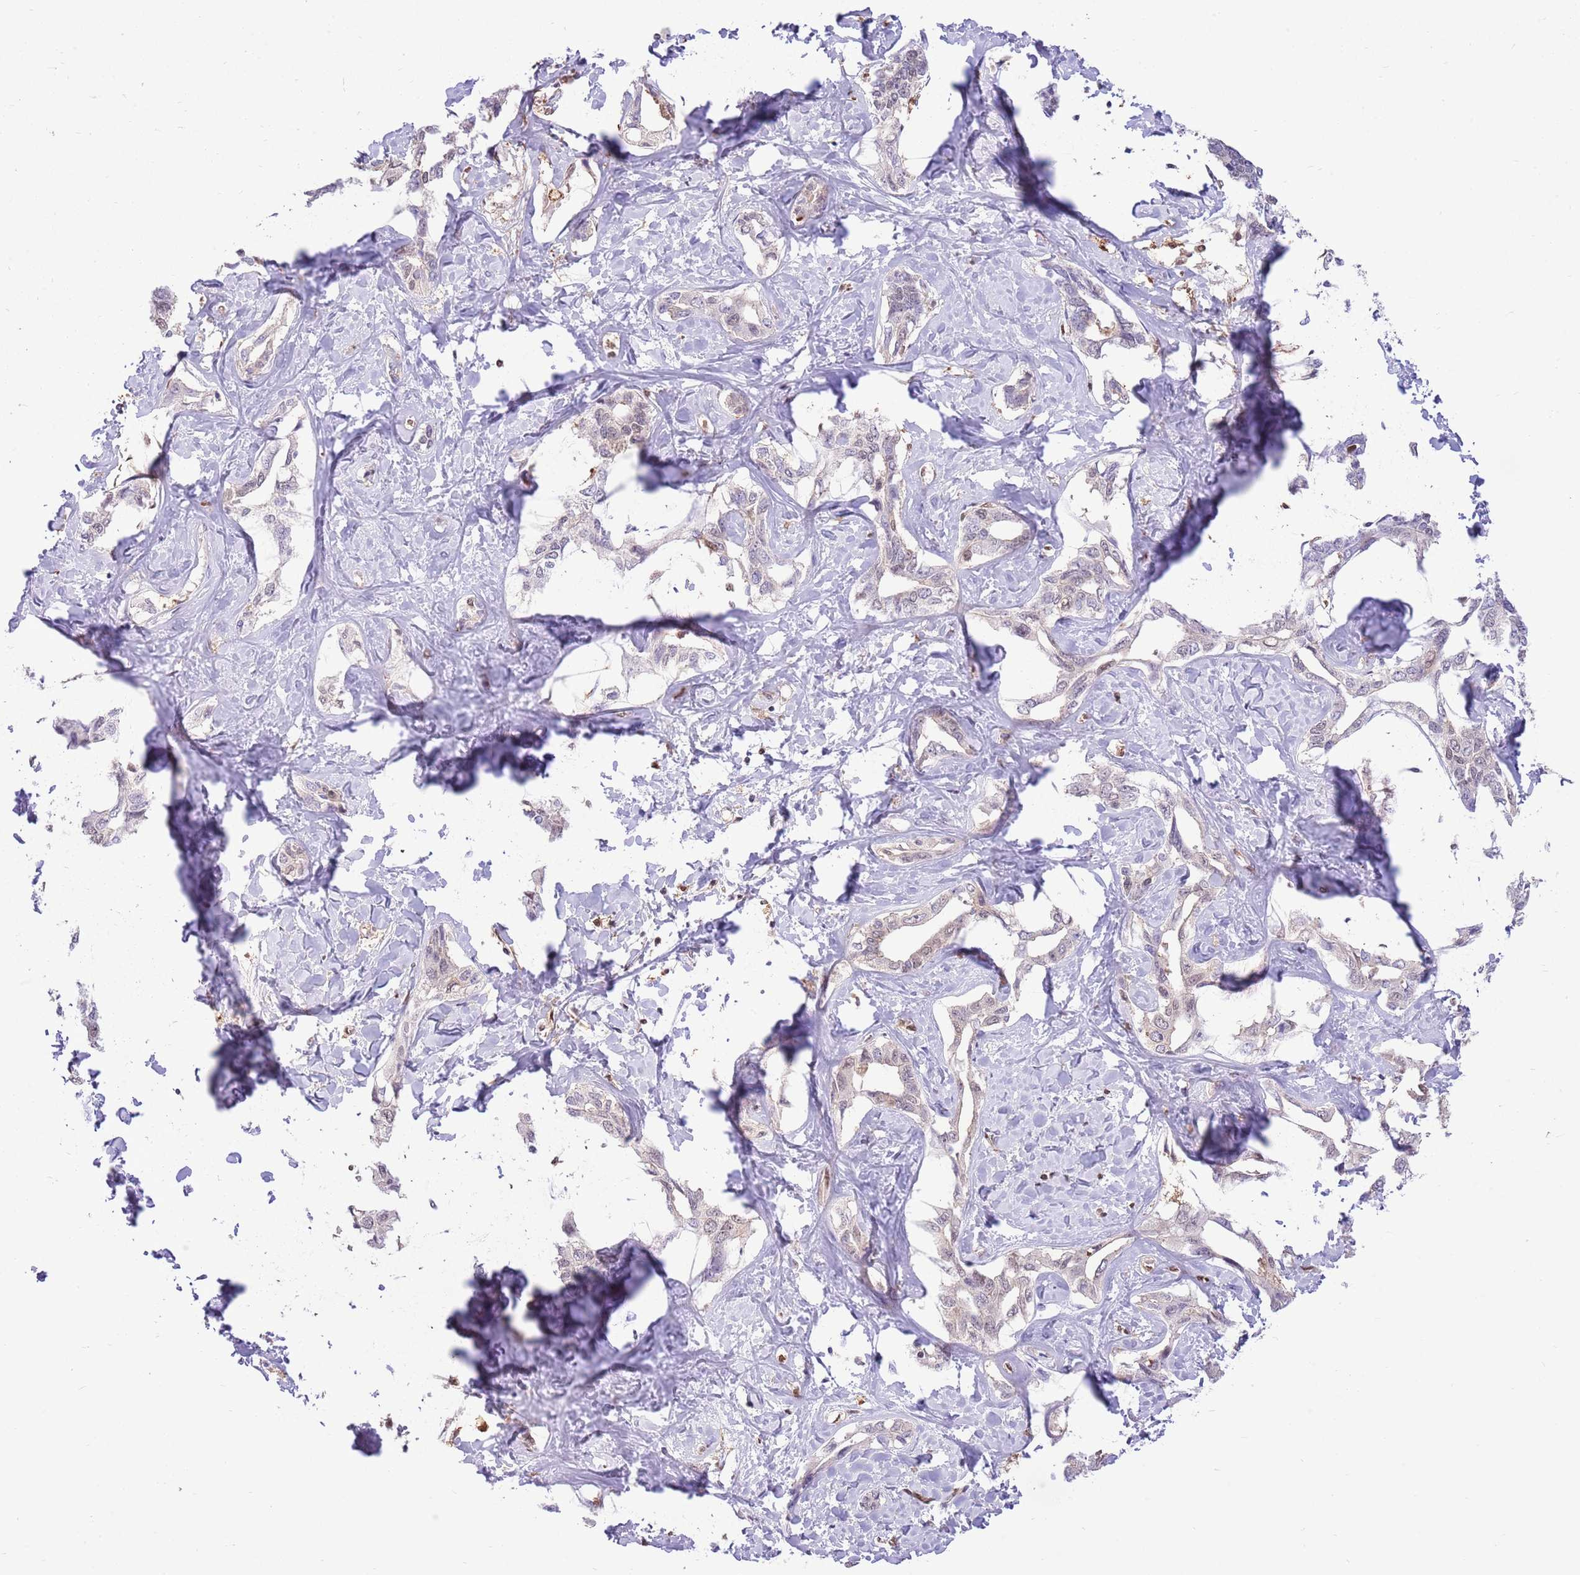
{"staining": {"intensity": "moderate", "quantity": "<25%", "location": "cytoplasmic/membranous,nuclear"}, "tissue": "liver cancer", "cell_type": "Tumor cells", "image_type": "cancer", "snomed": [{"axis": "morphology", "description": "Cholangiocarcinoma"}, {"axis": "topography", "description": "Liver"}], "caption": "Protein staining exhibits moderate cytoplasmic/membranous and nuclear expression in about <25% of tumor cells in liver cancer (cholangiocarcinoma). The protein of interest is stained brown, and the nuclei are stained in blue (DAB (3,3'-diaminobenzidine) IHC with brightfield microscopy, high magnification).", "gene": "NSFL1C", "patient": {"sex": "male", "age": 59}}